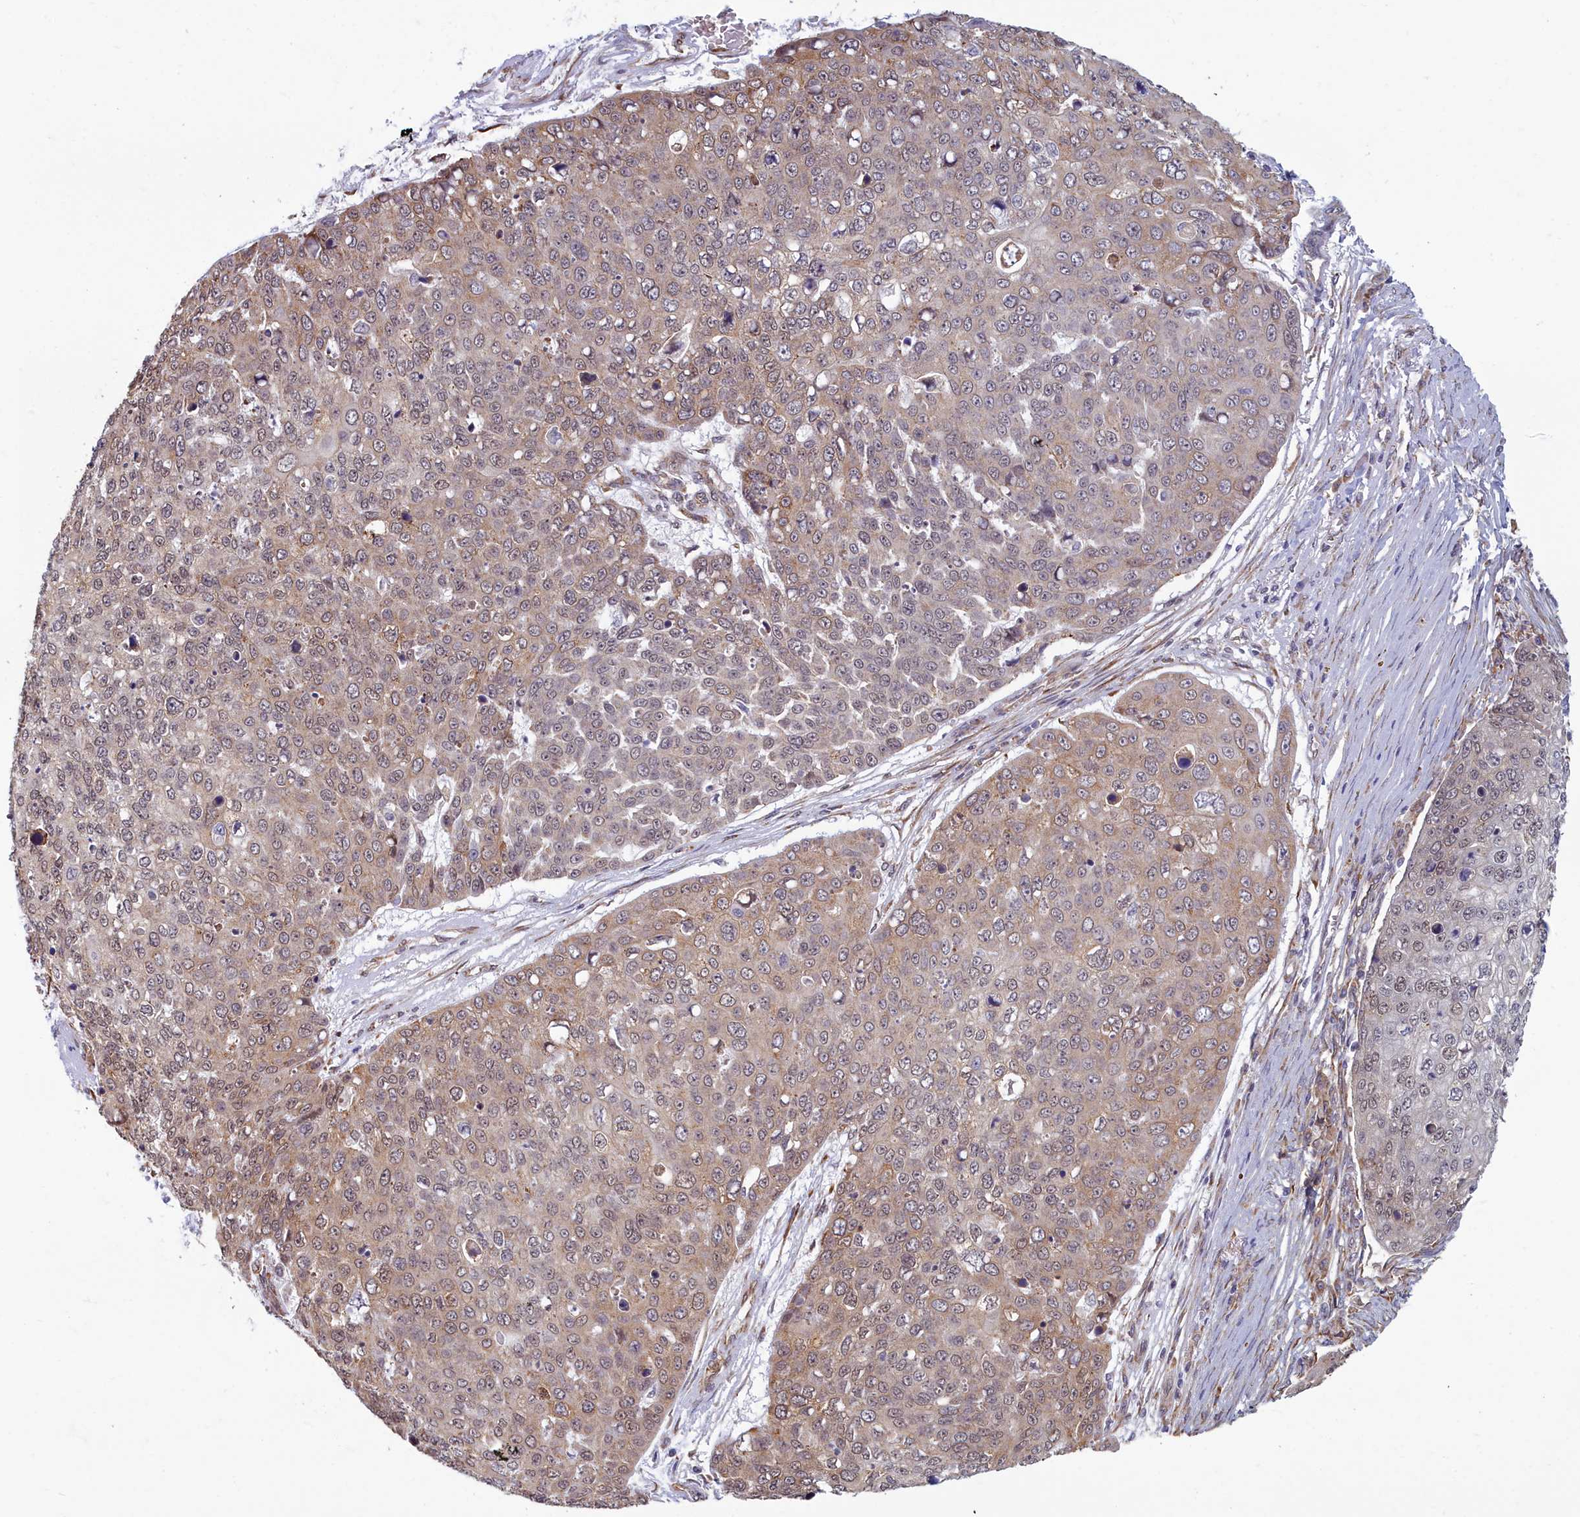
{"staining": {"intensity": "weak", "quantity": "25%-75%", "location": "cytoplasmic/membranous"}, "tissue": "skin cancer", "cell_type": "Tumor cells", "image_type": "cancer", "snomed": [{"axis": "morphology", "description": "Squamous cell carcinoma, NOS"}, {"axis": "topography", "description": "Skin"}], "caption": "About 25%-75% of tumor cells in skin squamous cell carcinoma reveal weak cytoplasmic/membranous protein staining as visualized by brown immunohistochemical staining.", "gene": "MAK16", "patient": {"sex": "male", "age": 71}}